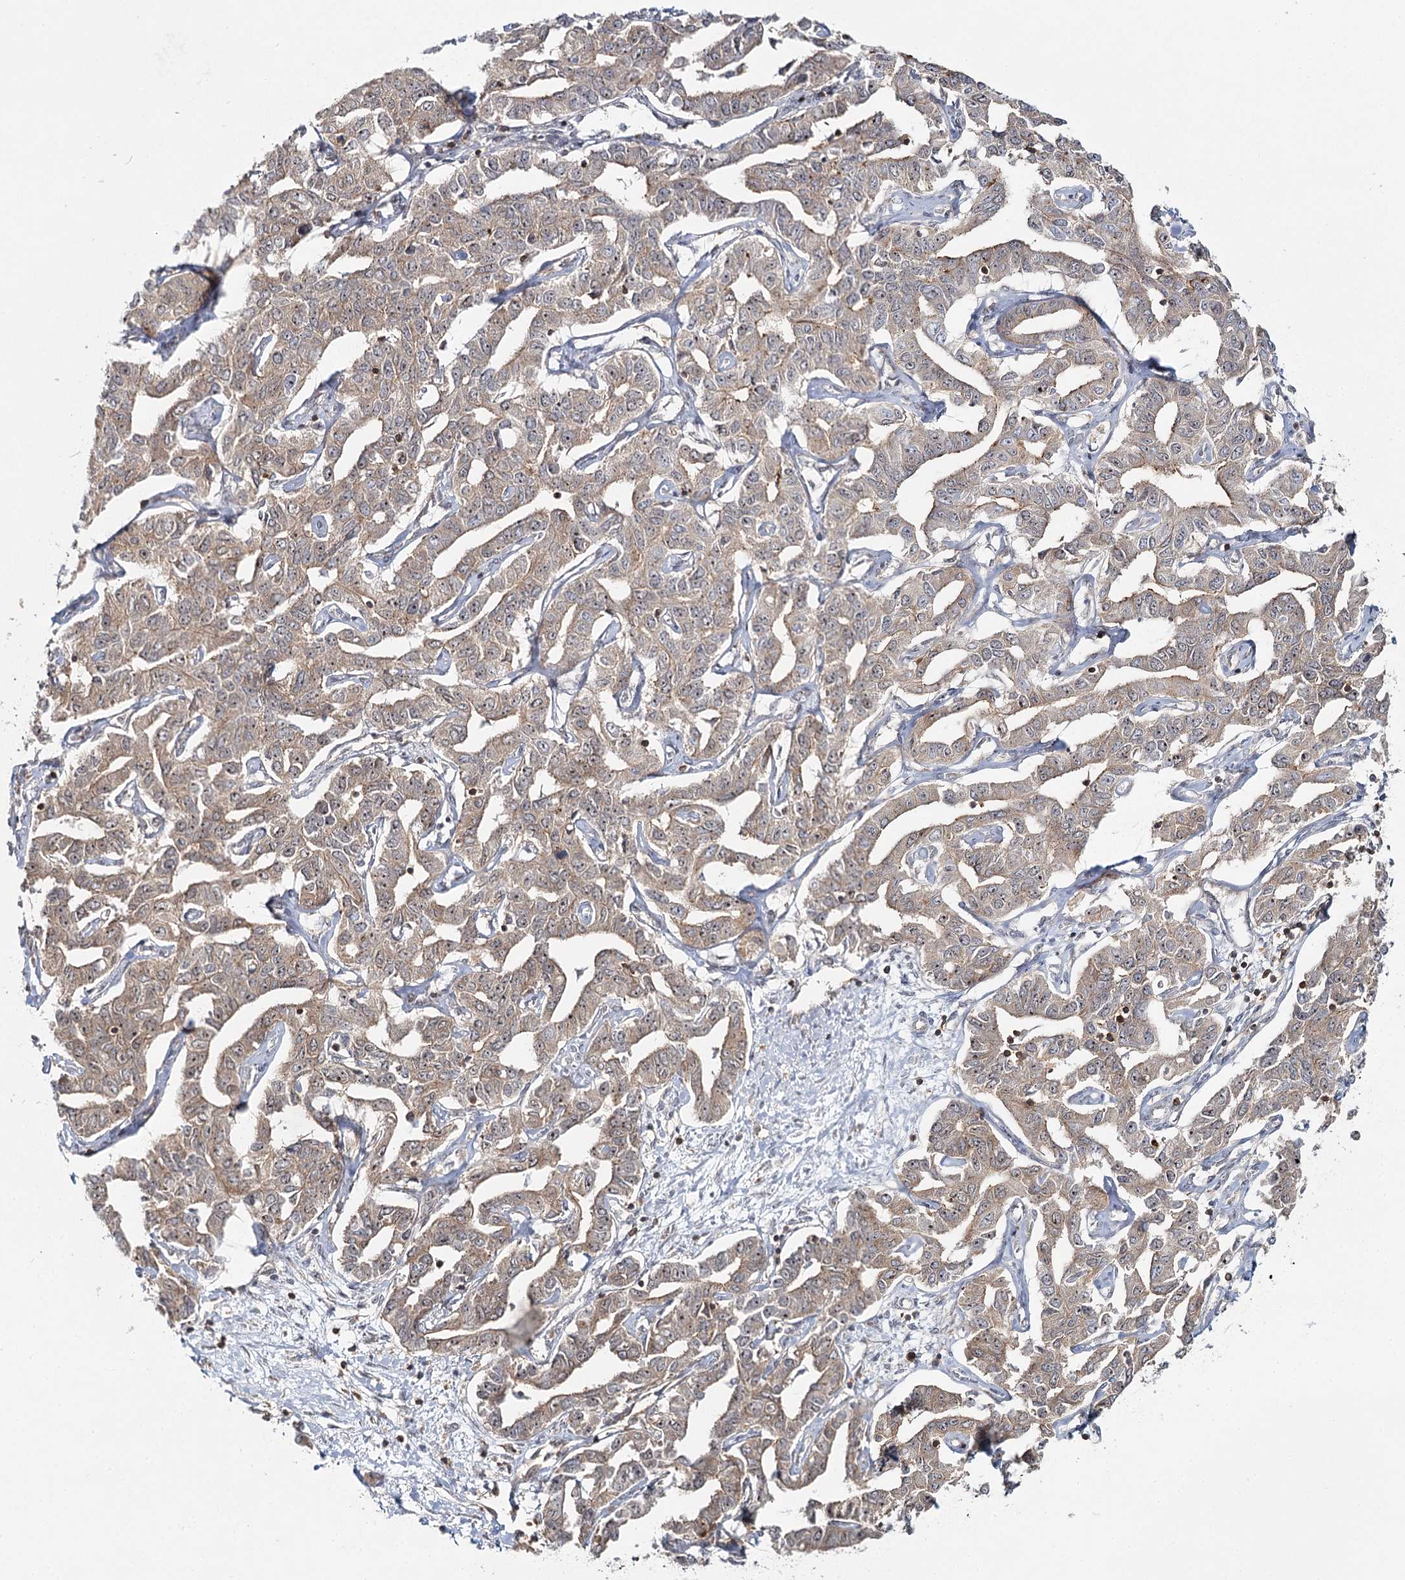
{"staining": {"intensity": "weak", "quantity": ">75%", "location": "cytoplasmic/membranous"}, "tissue": "liver cancer", "cell_type": "Tumor cells", "image_type": "cancer", "snomed": [{"axis": "morphology", "description": "Cholangiocarcinoma"}, {"axis": "topography", "description": "Liver"}], "caption": "The micrograph displays a brown stain indicating the presence of a protein in the cytoplasmic/membranous of tumor cells in liver cancer (cholangiocarcinoma).", "gene": "FAM120B", "patient": {"sex": "male", "age": 59}}